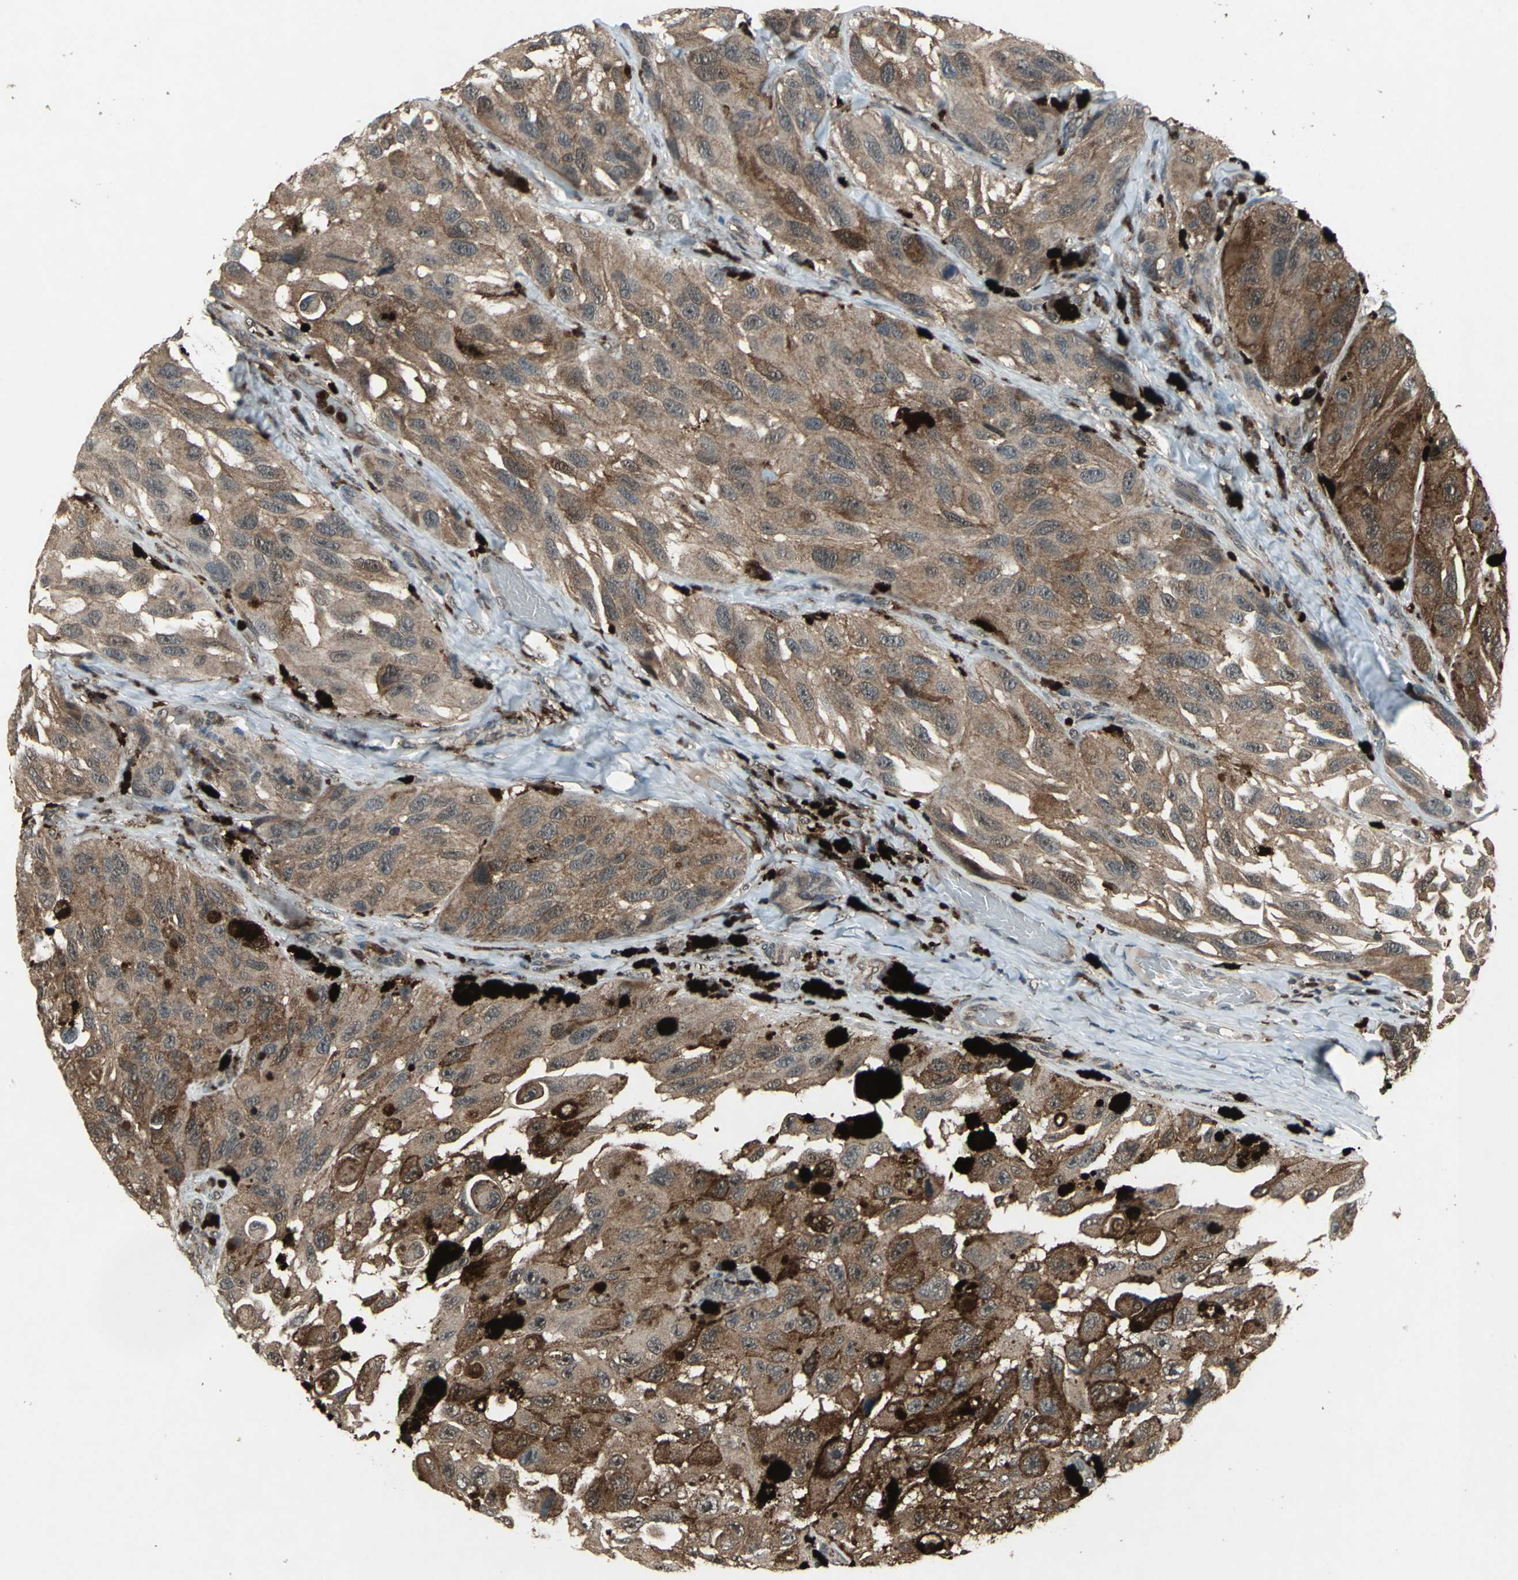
{"staining": {"intensity": "strong", "quantity": ">75%", "location": "cytoplasmic/membranous"}, "tissue": "melanoma", "cell_type": "Tumor cells", "image_type": "cancer", "snomed": [{"axis": "morphology", "description": "Malignant melanoma, NOS"}, {"axis": "topography", "description": "Skin"}], "caption": "IHC of malignant melanoma demonstrates high levels of strong cytoplasmic/membranous positivity in about >75% of tumor cells. (brown staining indicates protein expression, while blue staining denotes nuclei).", "gene": "PYCARD", "patient": {"sex": "female", "age": 73}}